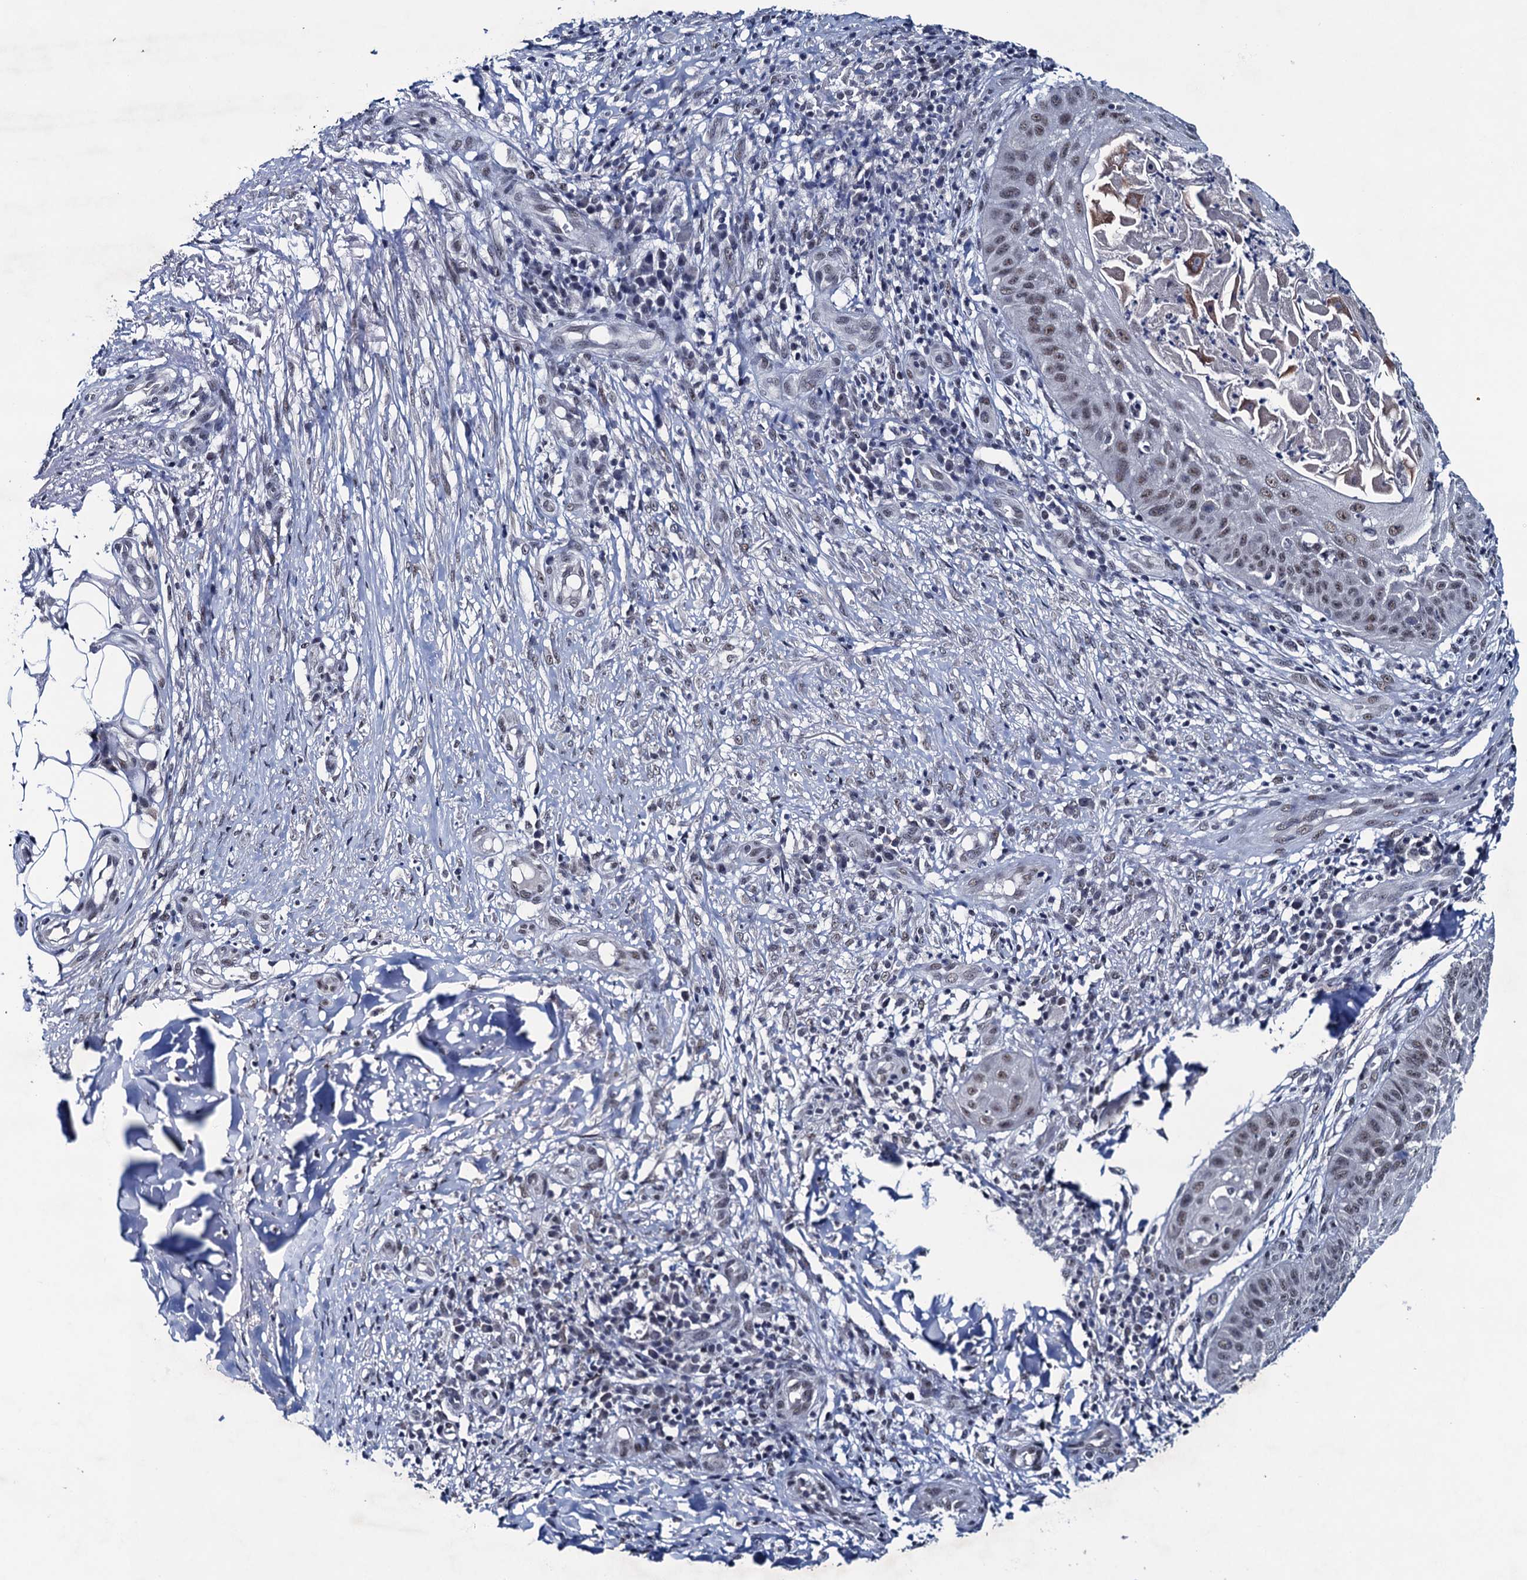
{"staining": {"intensity": "moderate", "quantity": "25%-75%", "location": "nuclear"}, "tissue": "skin cancer", "cell_type": "Tumor cells", "image_type": "cancer", "snomed": [{"axis": "morphology", "description": "Squamous cell carcinoma, NOS"}, {"axis": "topography", "description": "Skin"}], "caption": "Protein expression analysis of human squamous cell carcinoma (skin) reveals moderate nuclear positivity in approximately 25%-75% of tumor cells.", "gene": "FNBP4", "patient": {"sex": "male", "age": 70}}